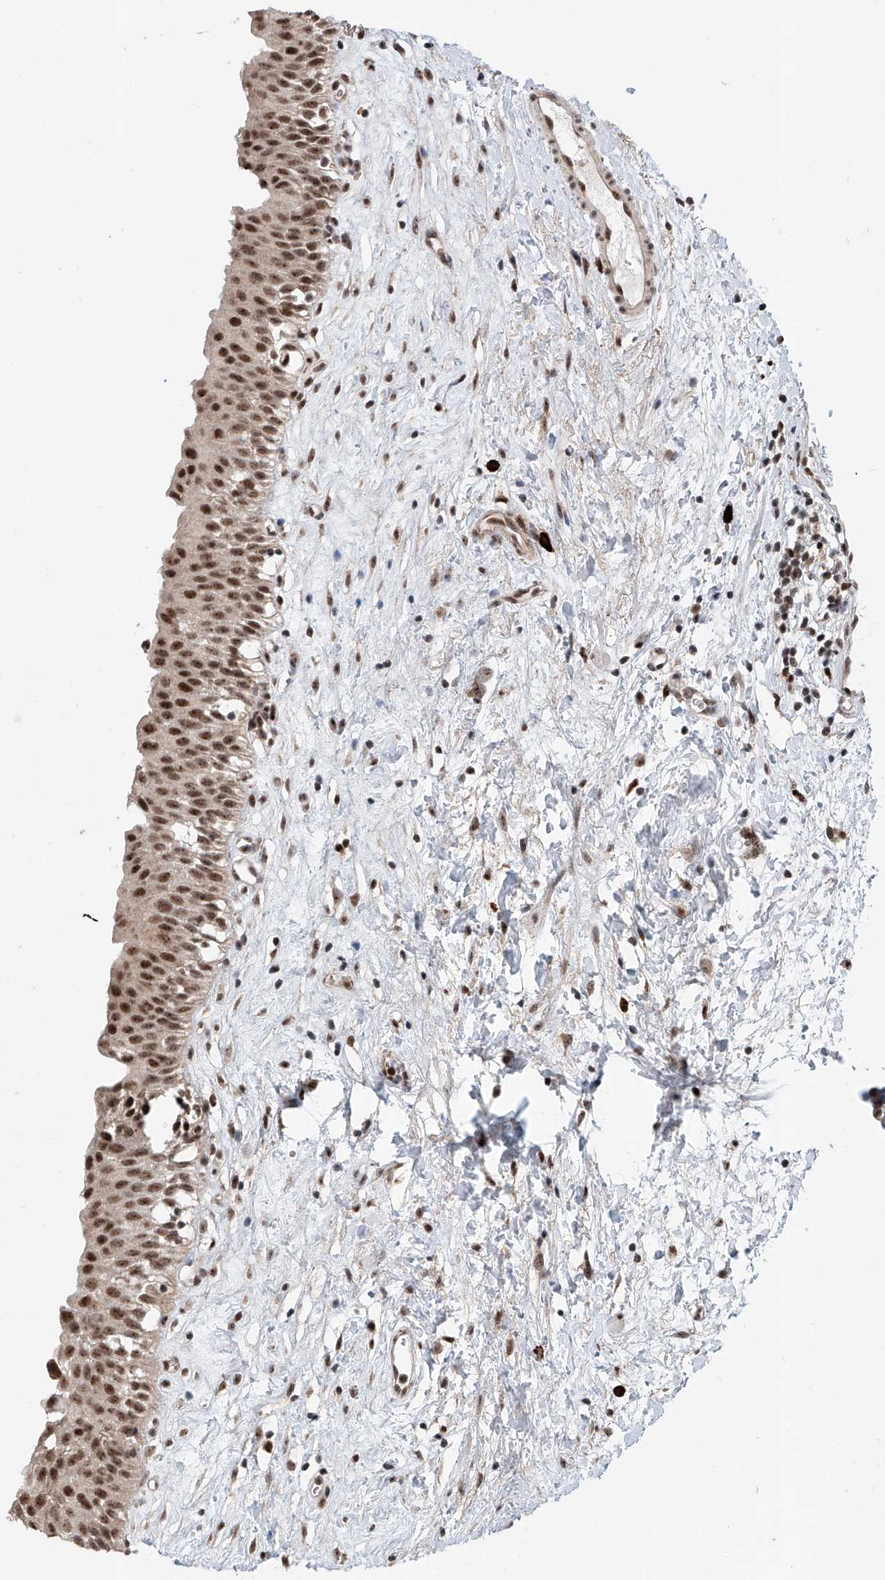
{"staining": {"intensity": "moderate", "quantity": ">75%", "location": "nuclear"}, "tissue": "urinary bladder", "cell_type": "Urothelial cells", "image_type": "normal", "snomed": [{"axis": "morphology", "description": "Normal tissue, NOS"}, {"axis": "topography", "description": "Urinary bladder"}], "caption": "Protein analysis of normal urinary bladder displays moderate nuclear positivity in approximately >75% of urothelial cells. (Brightfield microscopy of DAB IHC at high magnification).", "gene": "SDE2", "patient": {"sex": "male", "age": 51}}